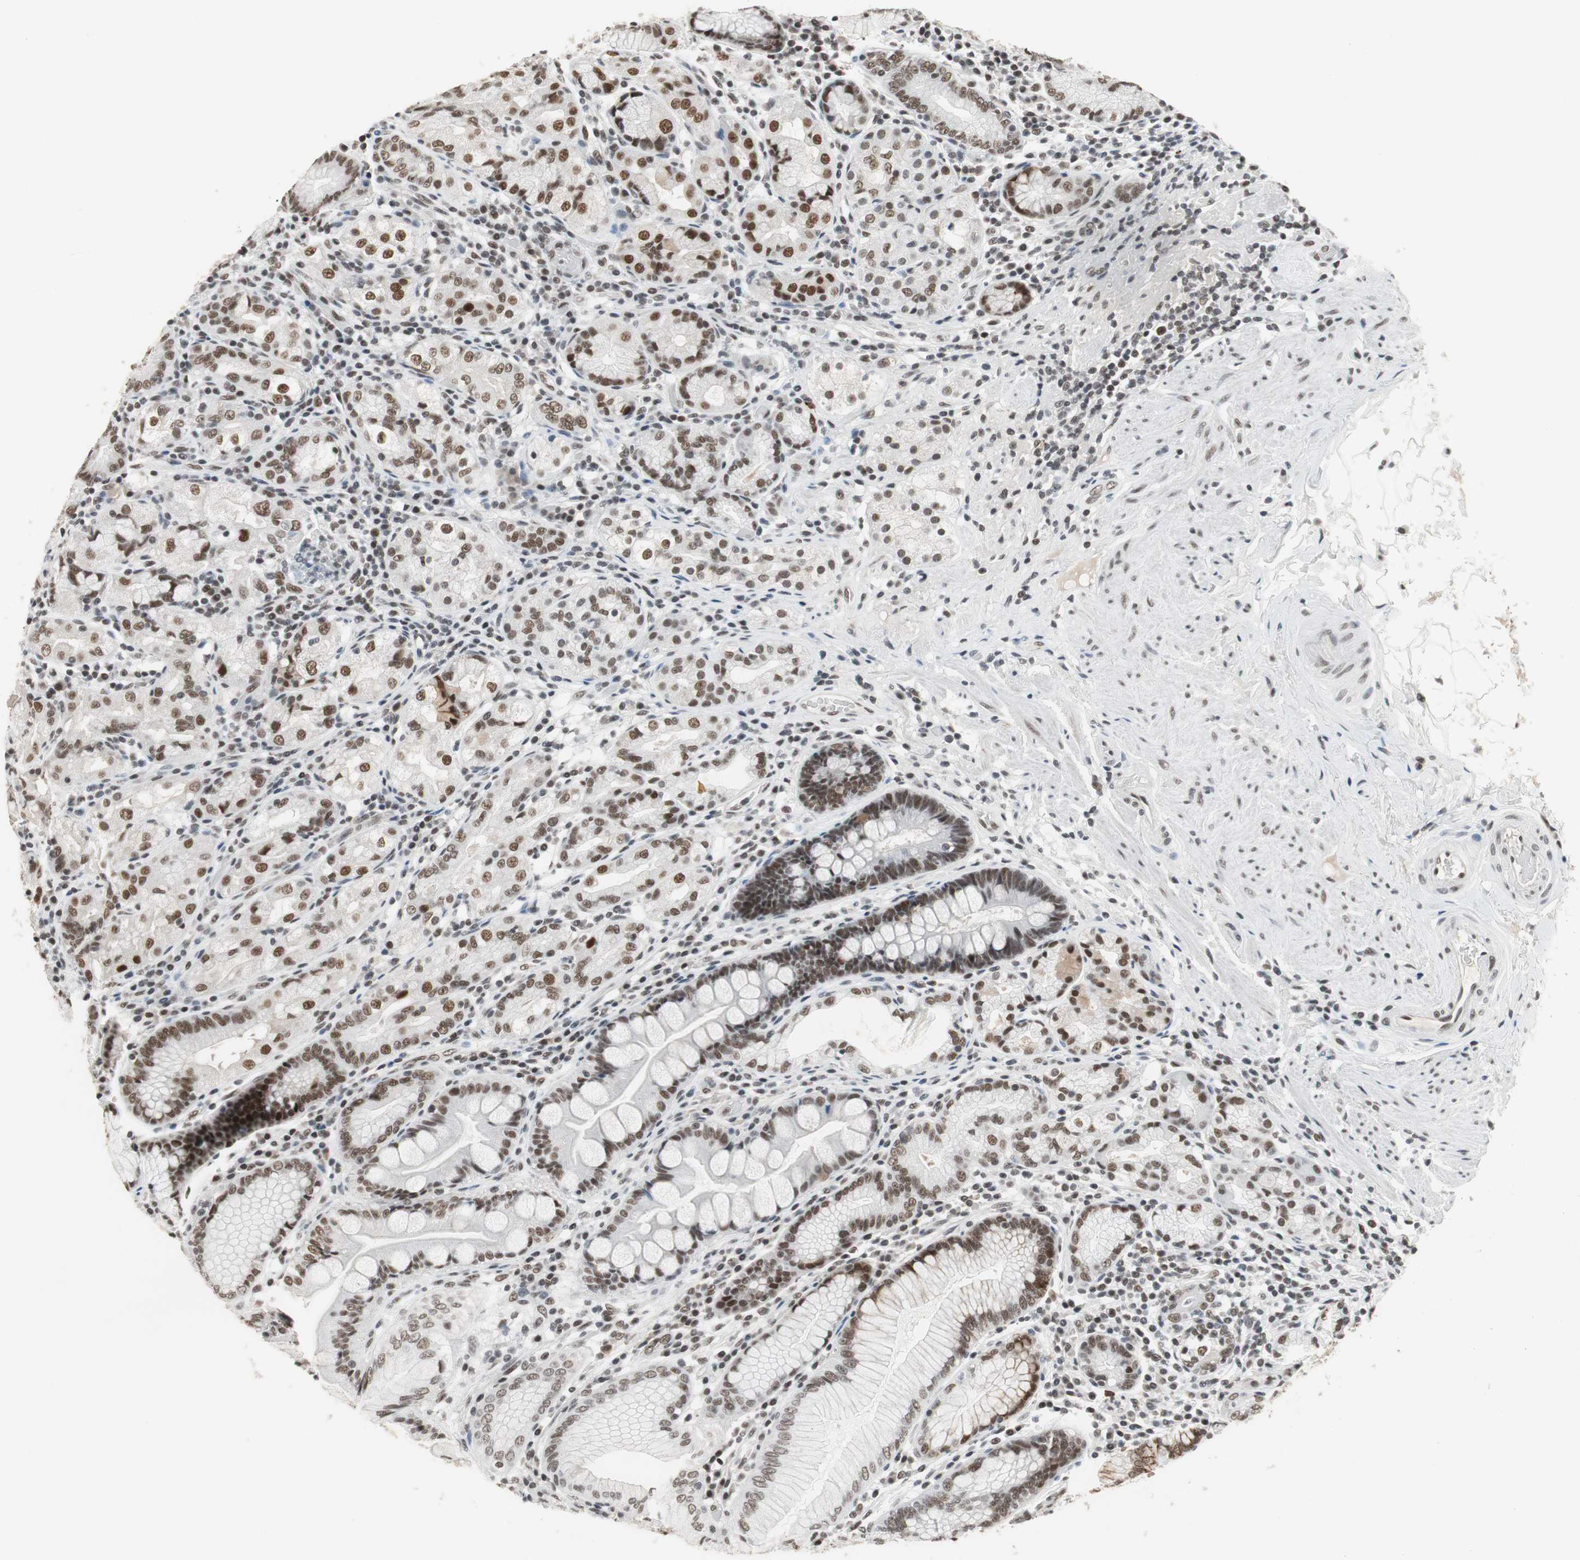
{"staining": {"intensity": "strong", "quantity": ">75%", "location": "nuclear"}, "tissue": "stomach", "cell_type": "Glandular cells", "image_type": "normal", "snomed": [{"axis": "morphology", "description": "Normal tissue, NOS"}, {"axis": "topography", "description": "Stomach, lower"}], "caption": "This photomicrograph demonstrates immunohistochemistry (IHC) staining of benign stomach, with high strong nuclear staining in approximately >75% of glandular cells.", "gene": "RTF1", "patient": {"sex": "female", "age": 76}}